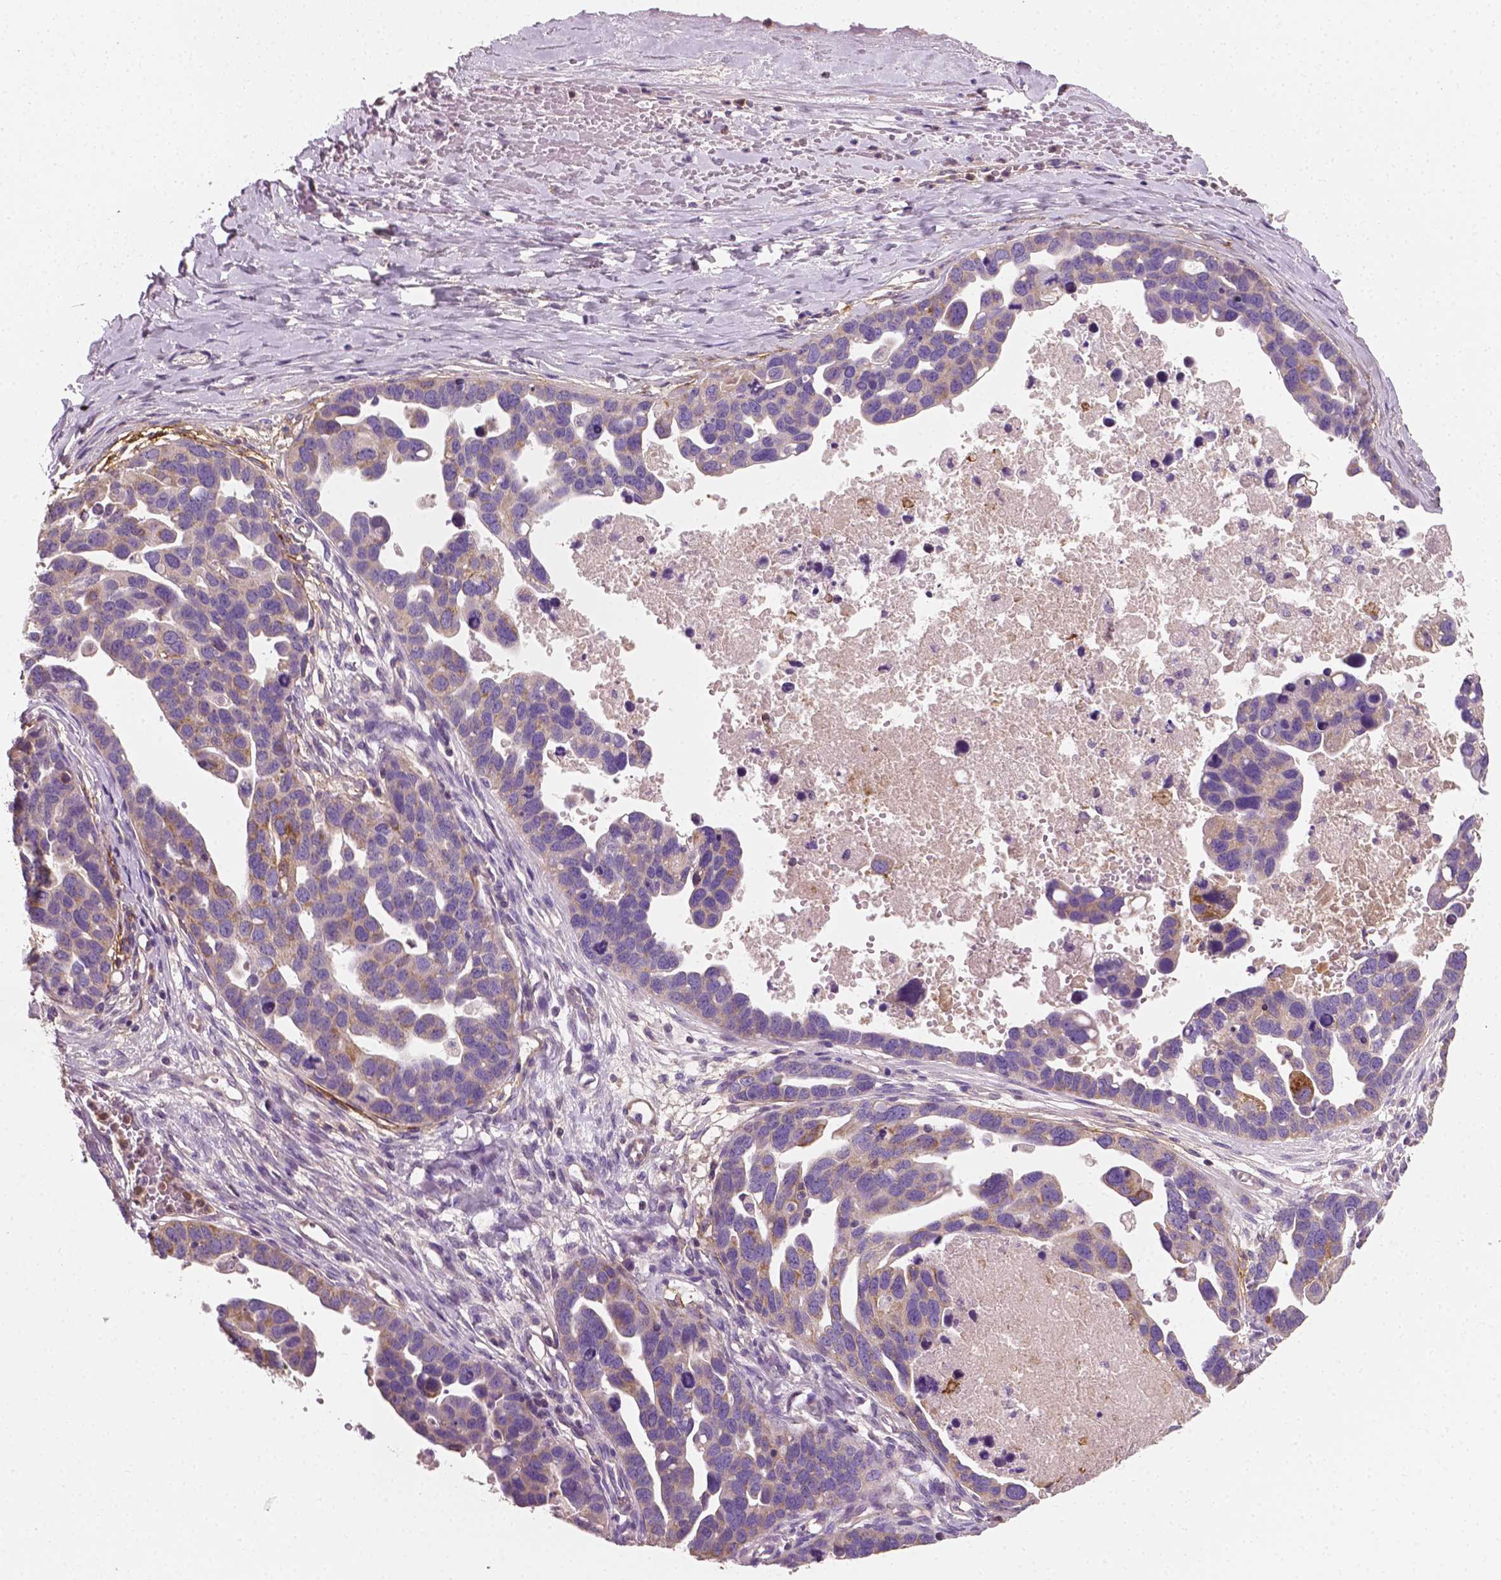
{"staining": {"intensity": "weak", "quantity": "25%-75%", "location": "cytoplasmic/membranous"}, "tissue": "ovarian cancer", "cell_type": "Tumor cells", "image_type": "cancer", "snomed": [{"axis": "morphology", "description": "Cystadenocarcinoma, serous, NOS"}, {"axis": "topography", "description": "Ovary"}], "caption": "An immunohistochemistry photomicrograph of neoplastic tissue is shown. Protein staining in brown labels weak cytoplasmic/membranous positivity in serous cystadenocarcinoma (ovarian) within tumor cells.", "gene": "PTX3", "patient": {"sex": "female", "age": 54}}